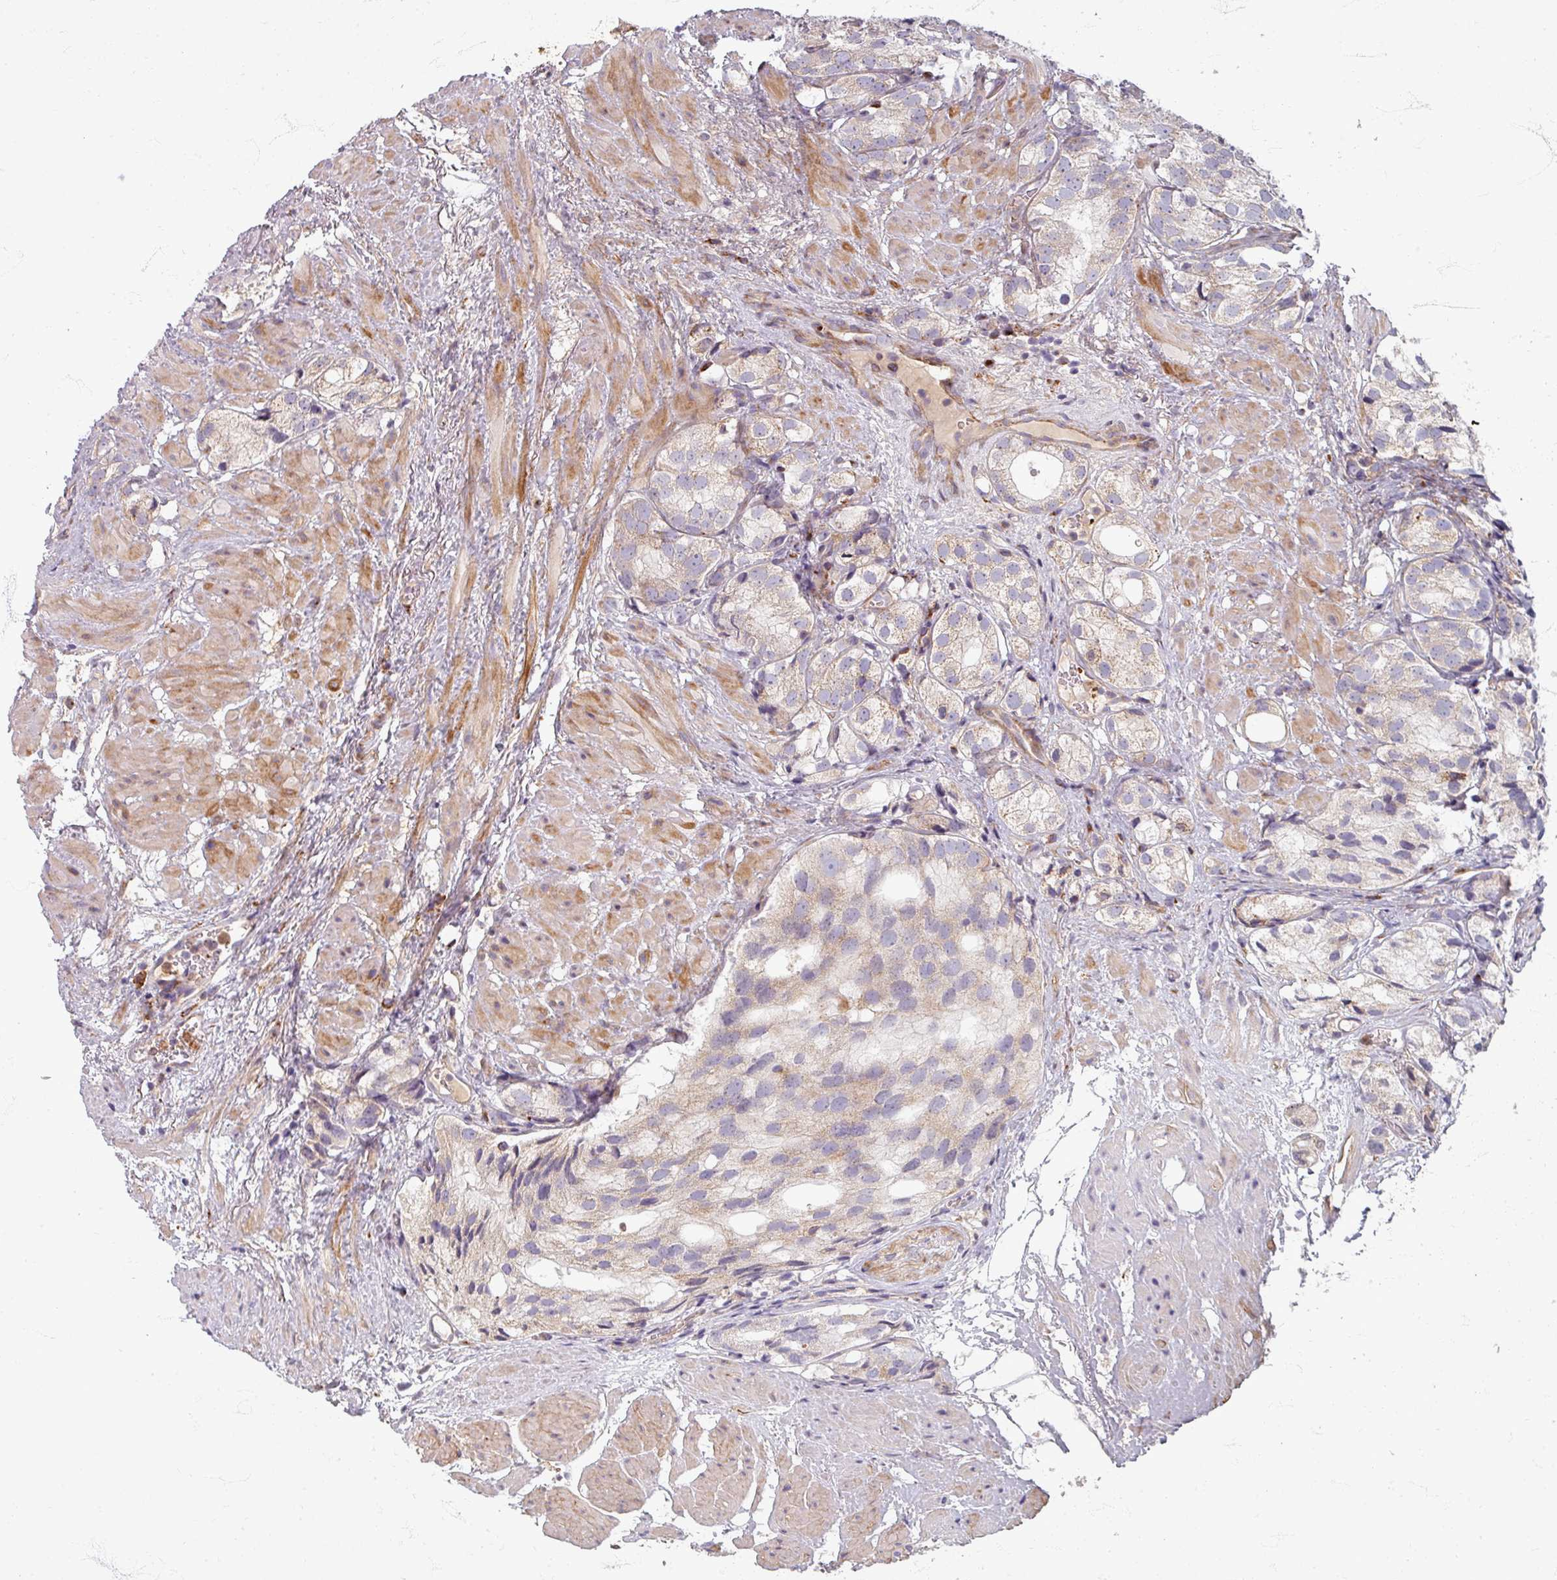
{"staining": {"intensity": "negative", "quantity": "none", "location": "none"}, "tissue": "prostate cancer", "cell_type": "Tumor cells", "image_type": "cancer", "snomed": [{"axis": "morphology", "description": "Adenocarcinoma, High grade"}, {"axis": "topography", "description": "Prostate"}], "caption": "Prostate cancer was stained to show a protein in brown. There is no significant staining in tumor cells.", "gene": "GABARAPL1", "patient": {"sex": "male", "age": 82}}